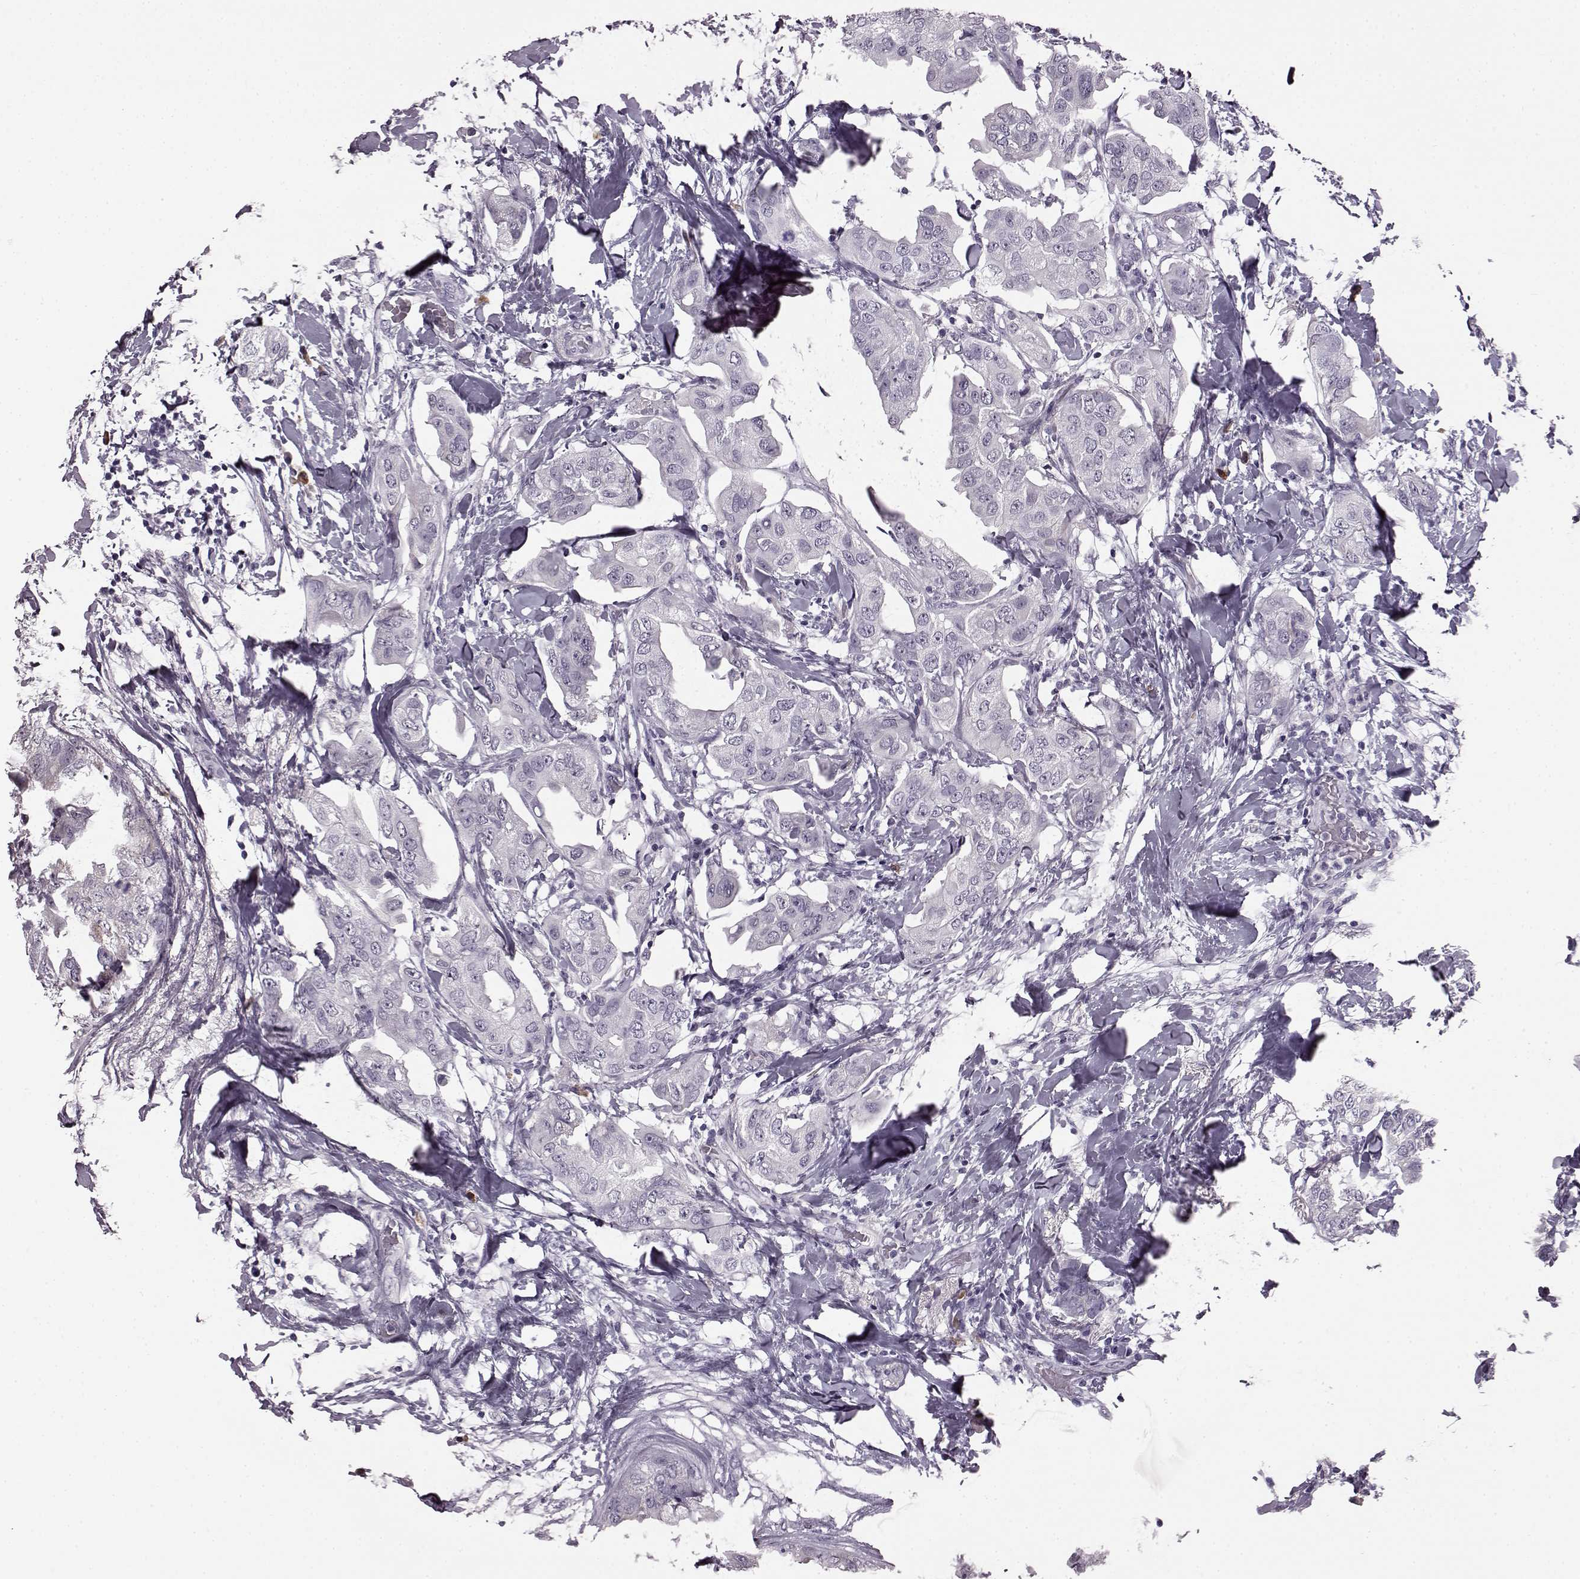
{"staining": {"intensity": "negative", "quantity": "none", "location": "none"}, "tissue": "breast cancer", "cell_type": "Tumor cells", "image_type": "cancer", "snomed": [{"axis": "morphology", "description": "Normal tissue, NOS"}, {"axis": "morphology", "description": "Duct carcinoma"}, {"axis": "topography", "description": "Breast"}], "caption": "The micrograph demonstrates no staining of tumor cells in breast cancer (infiltrating ductal carcinoma). Nuclei are stained in blue.", "gene": "JSRP1", "patient": {"sex": "female", "age": 40}}